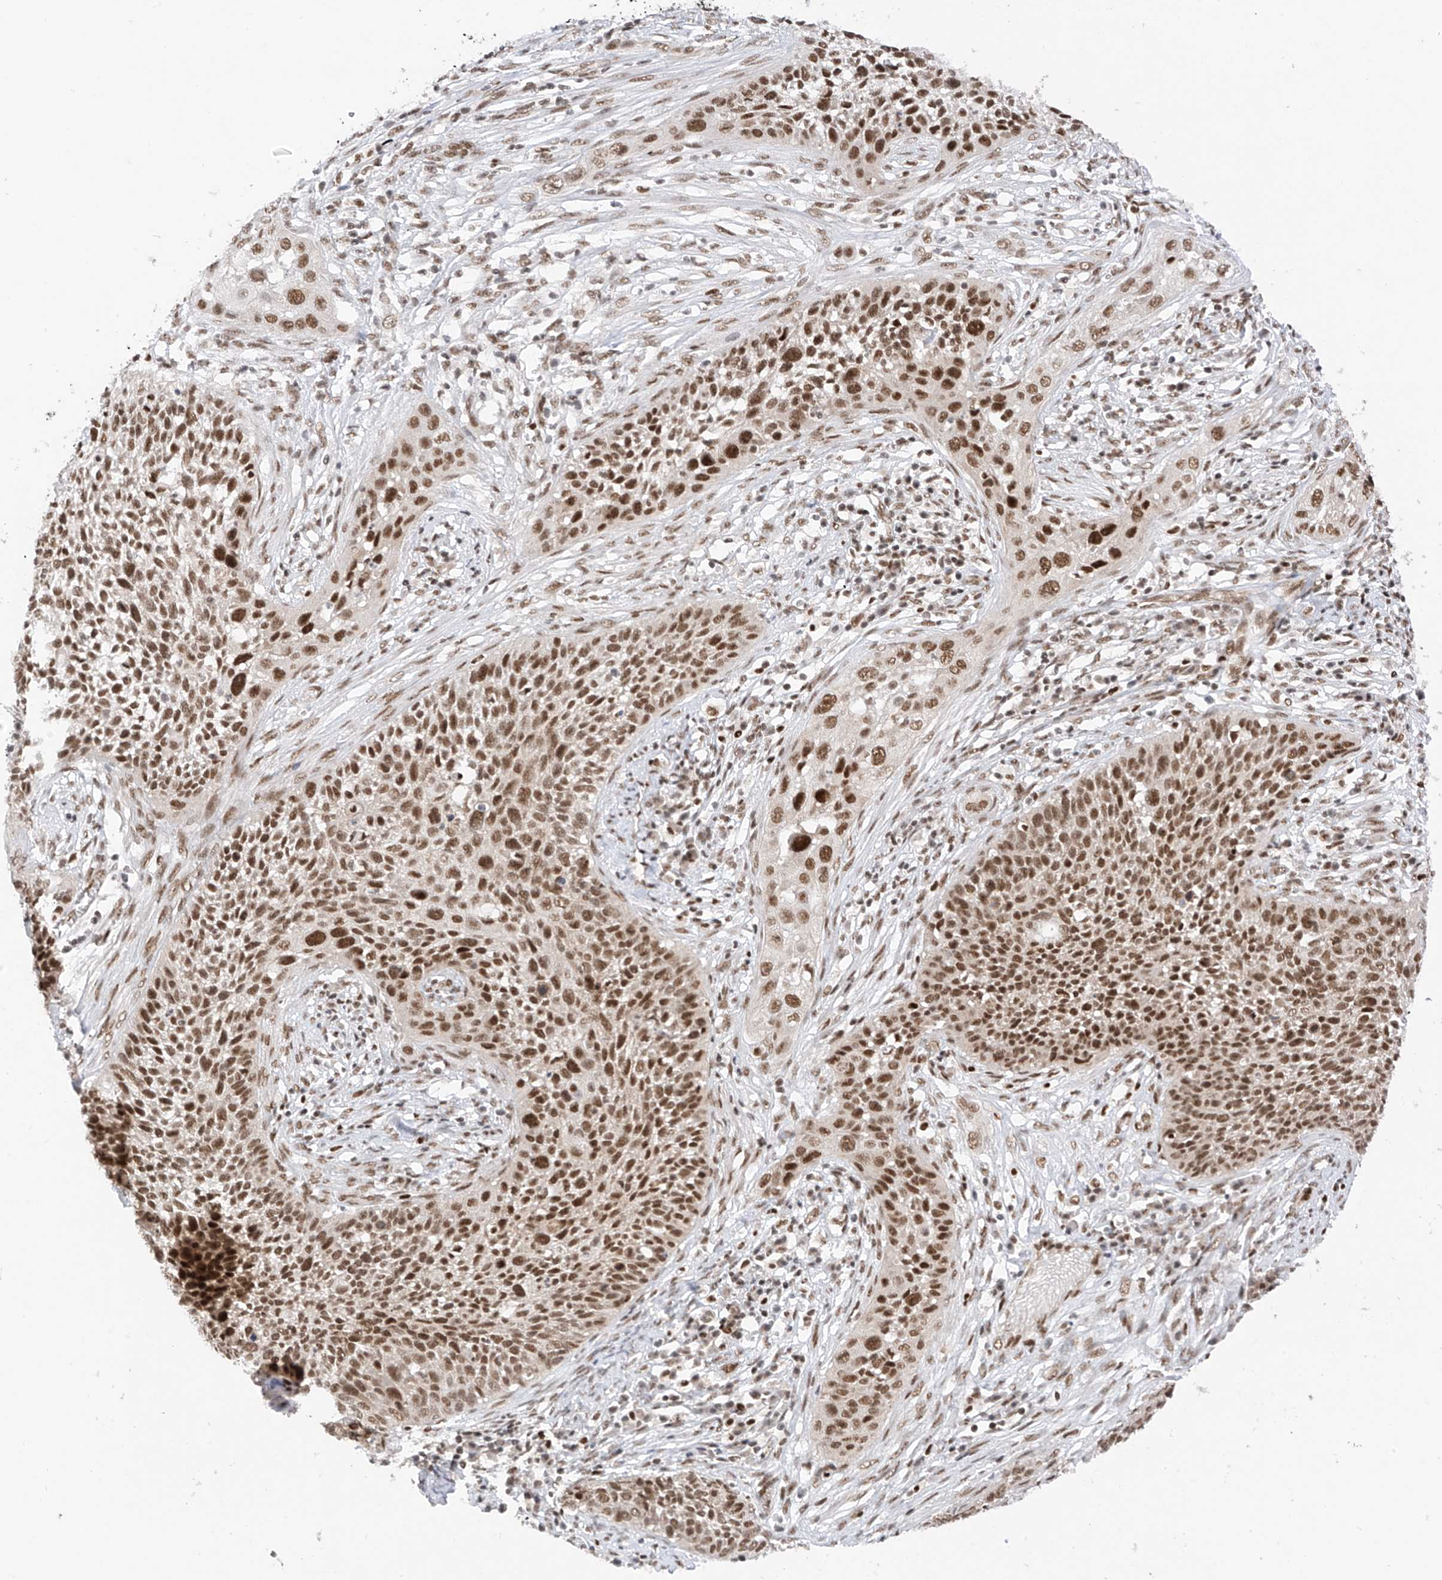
{"staining": {"intensity": "strong", "quantity": ">75%", "location": "cytoplasmic/membranous"}, "tissue": "cervical cancer", "cell_type": "Tumor cells", "image_type": "cancer", "snomed": [{"axis": "morphology", "description": "Squamous cell carcinoma, NOS"}, {"axis": "topography", "description": "Cervix"}], "caption": "Human squamous cell carcinoma (cervical) stained for a protein (brown) demonstrates strong cytoplasmic/membranous positive staining in about >75% of tumor cells.", "gene": "AURKAIP1", "patient": {"sex": "female", "age": 34}}